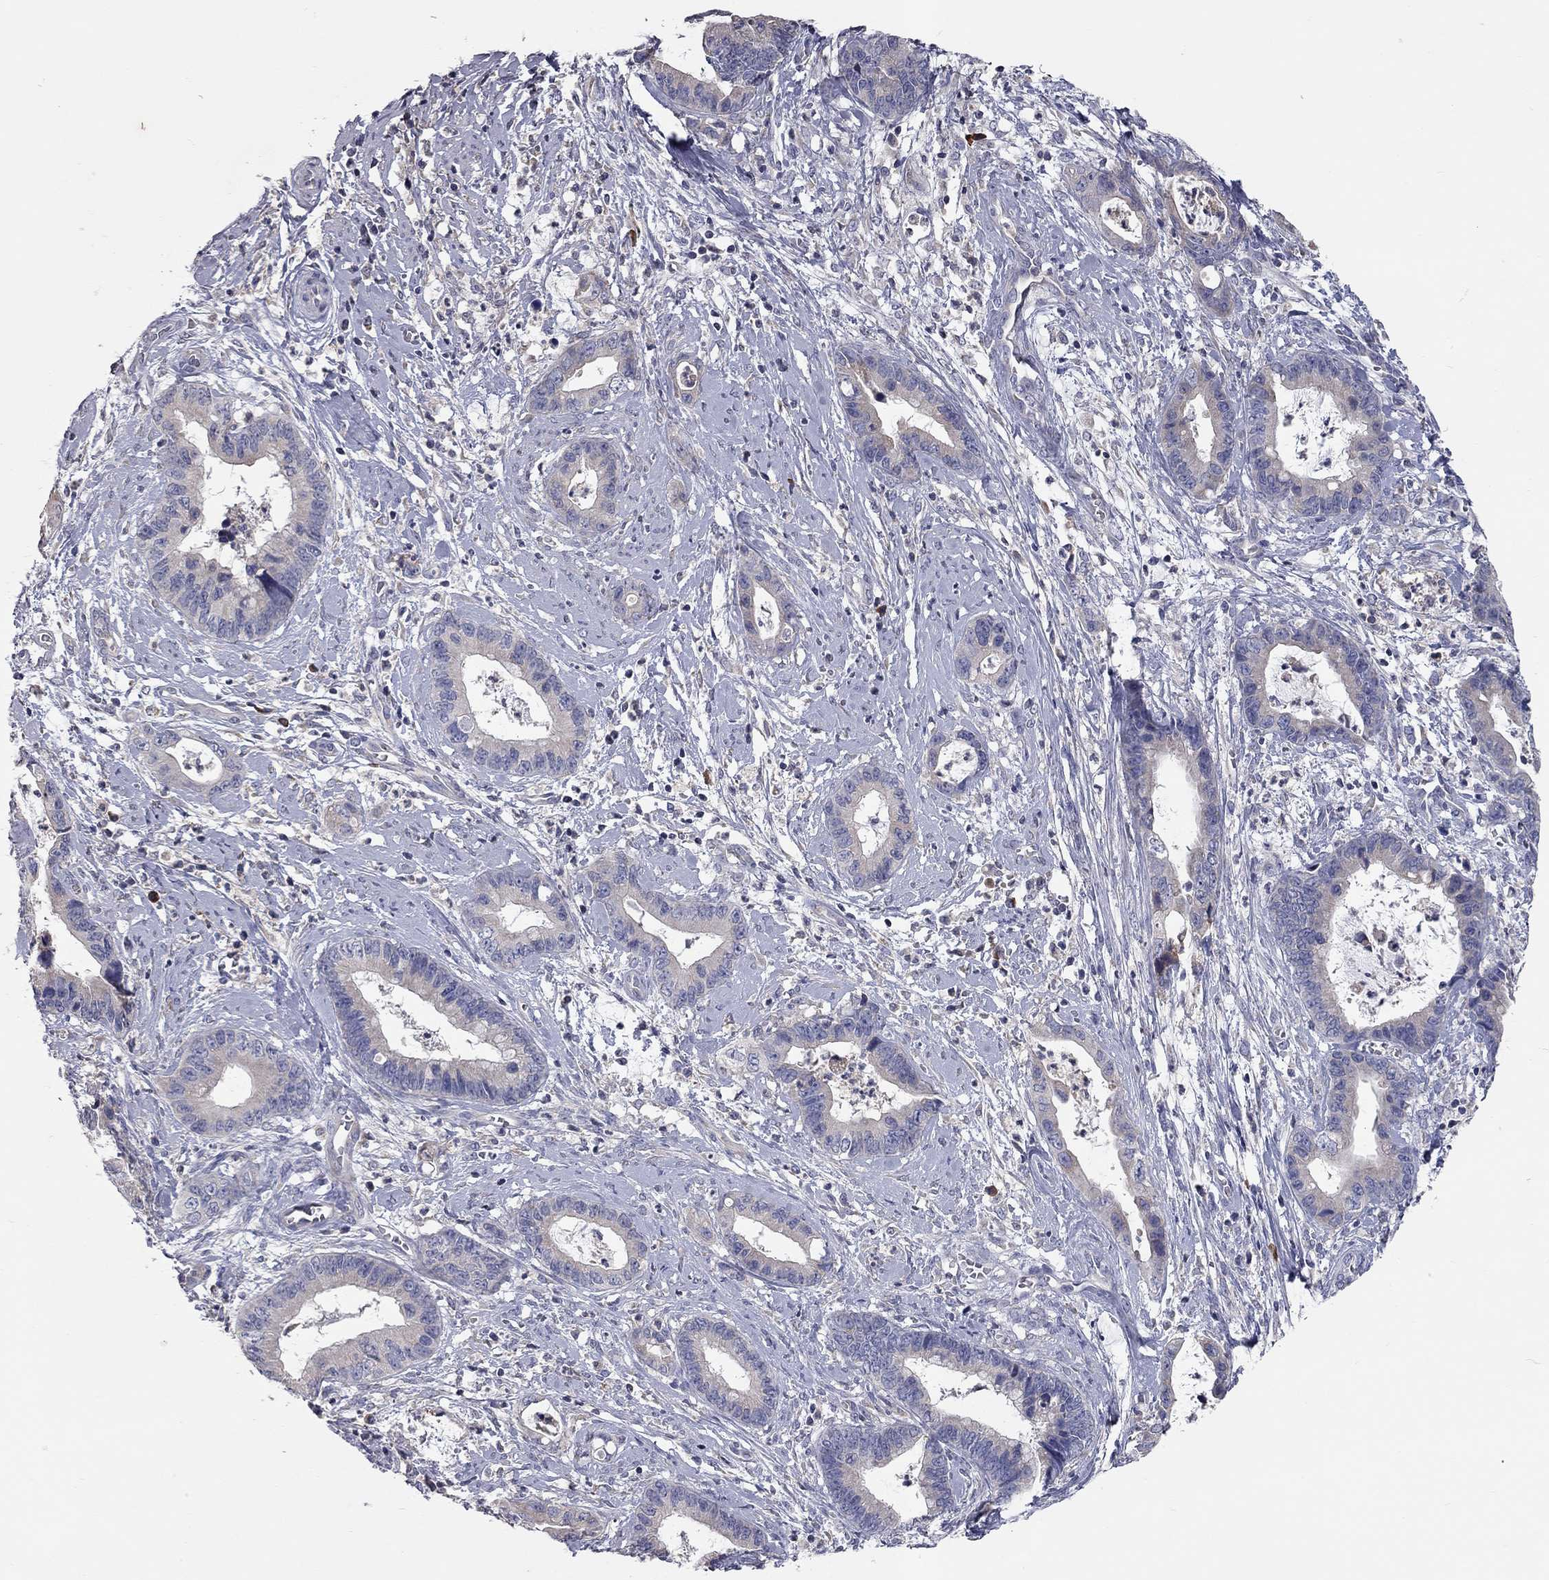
{"staining": {"intensity": "negative", "quantity": "none", "location": "none"}, "tissue": "cervical cancer", "cell_type": "Tumor cells", "image_type": "cancer", "snomed": [{"axis": "morphology", "description": "Adenocarcinoma, NOS"}, {"axis": "topography", "description": "Cervix"}], "caption": "Immunohistochemistry of adenocarcinoma (cervical) shows no expression in tumor cells.", "gene": "XAGE2", "patient": {"sex": "female", "age": 44}}